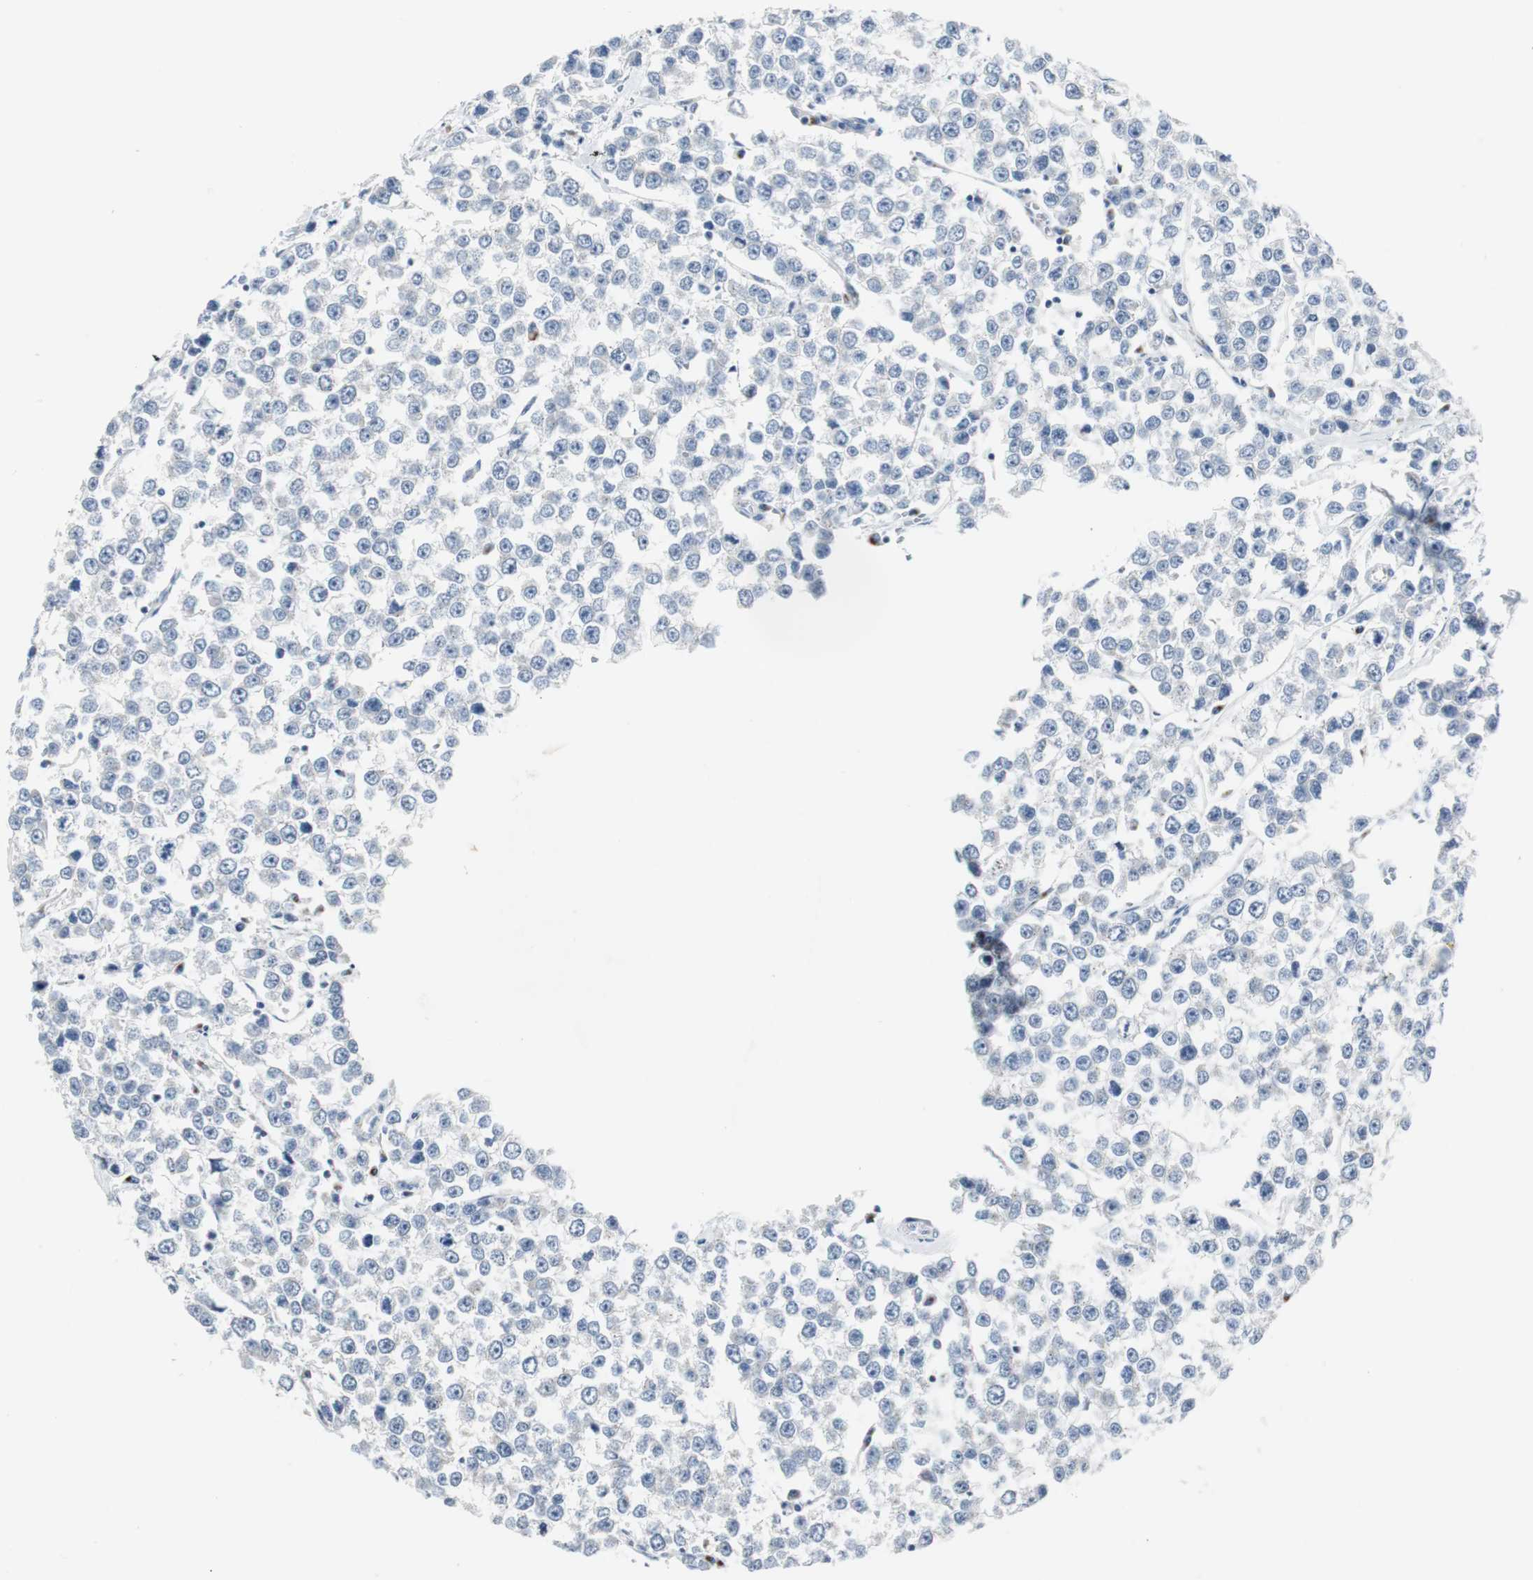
{"staining": {"intensity": "negative", "quantity": "none", "location": "none"}, "tissue": "testis cancer", "cell_type": "Tumor cells", "image_type": "cancer", "snomed": [{"axis": "morphology", "description": "Seminoma, NOS"}, {"axis": "morphology", "description": "Carcinoma, Embryonal, NOS"}, {"axis": "topography", "description": "Testis"}], "caption": "The micrograph demonstrates no significant positivity in tumor cells of testis seminoma. (Stains: DAB (3,3'-diaminobenzidine) IHC with hematoxylin counter stain, Microscopy: brightfield microscopy at high magnification).", "gene": "SOX30", "patient": {"sex": "male", "age": 52}}